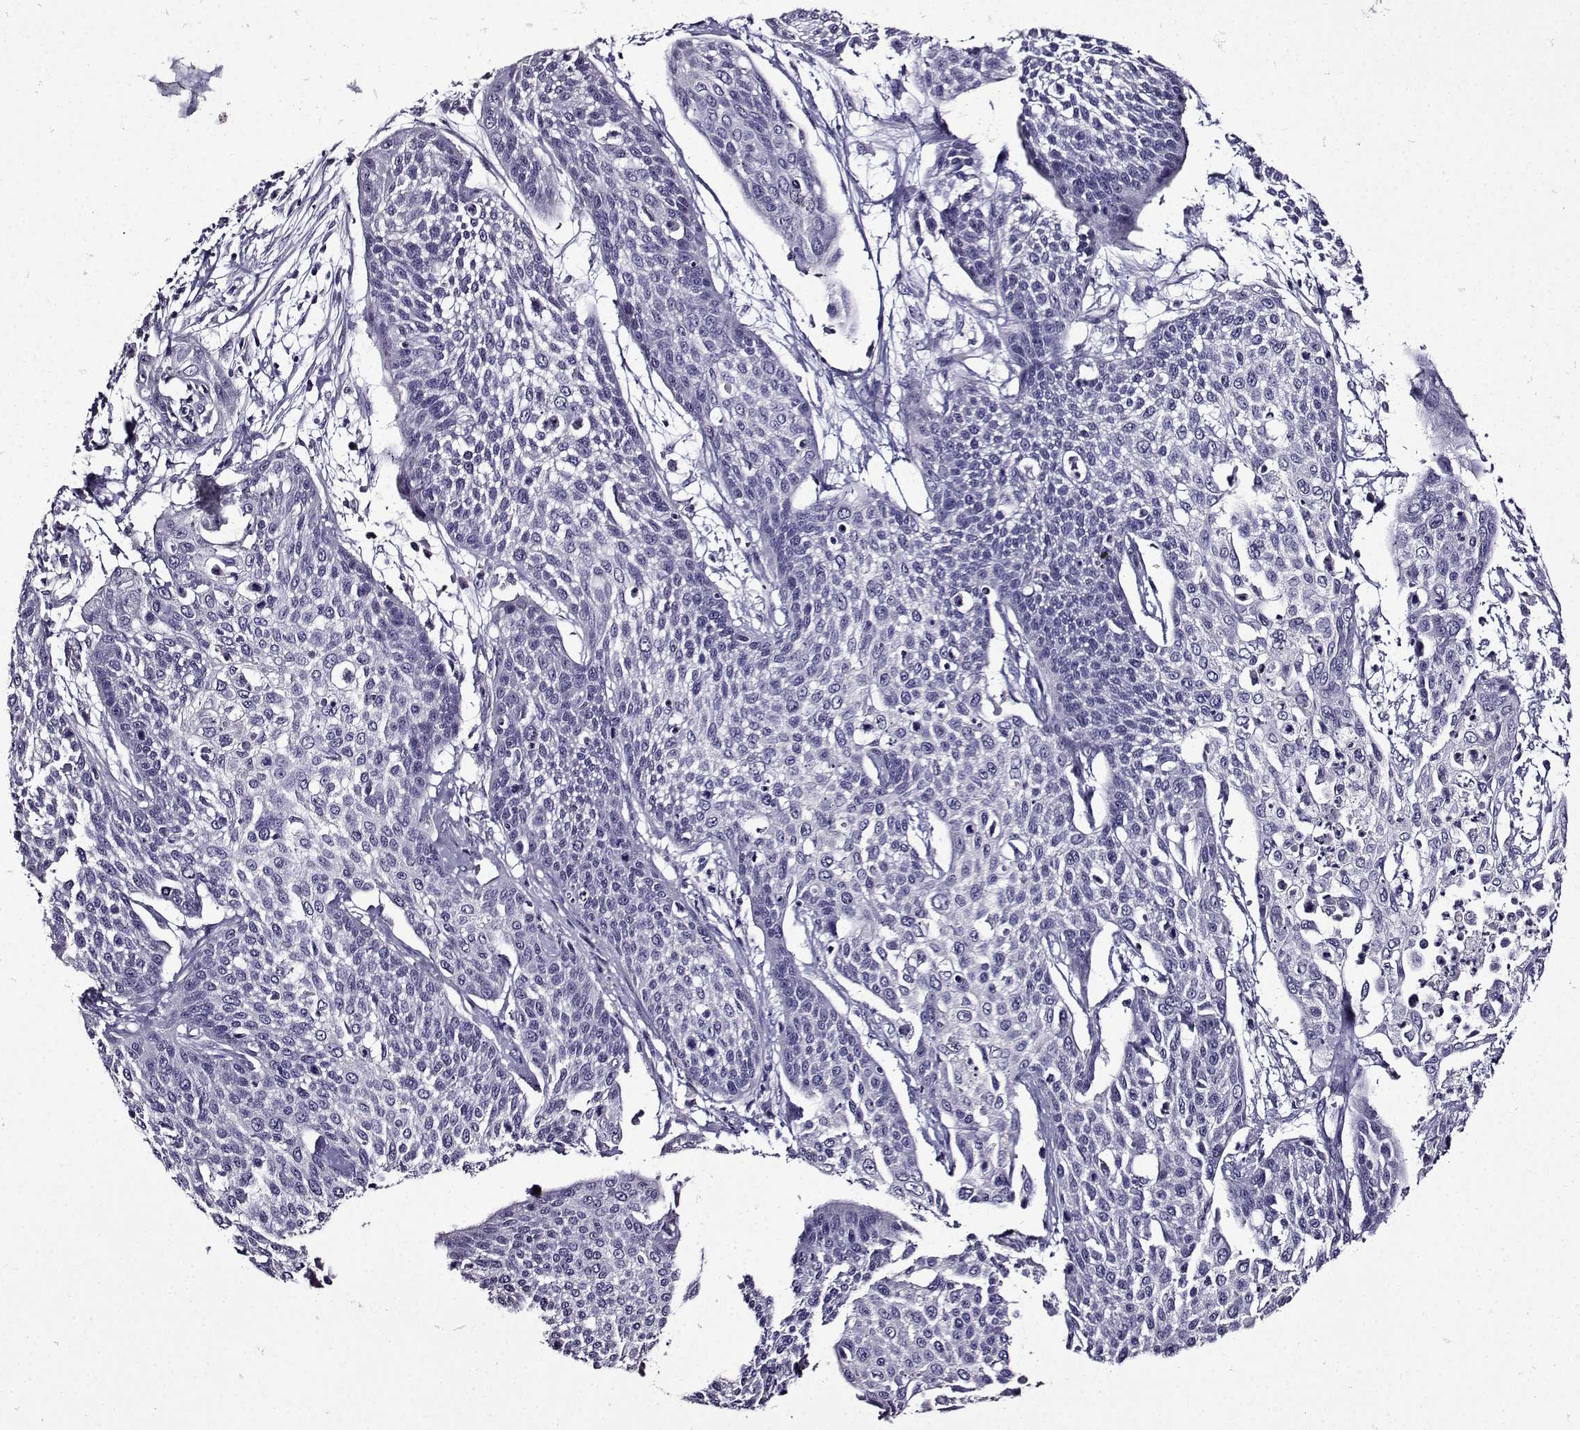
{"staining": {"intensity": "negative", "quantity": "none", "location": "none"}, "tissue": "cervical cancer", "cell_type": "Tumor cells", "image_type": "cancer", "snomed": [{"axis": "morphology", "description": "Squamous cell carcinoma, NOS"}, {"axis": "topography", "description": "Cervix"}], "caption": "Human cervical cancer stained for a protein using immunohistochemistry shows no staining in tumor cells.", "gene": "TMEM266", "patient": {"sex": "female", "age": 34}}